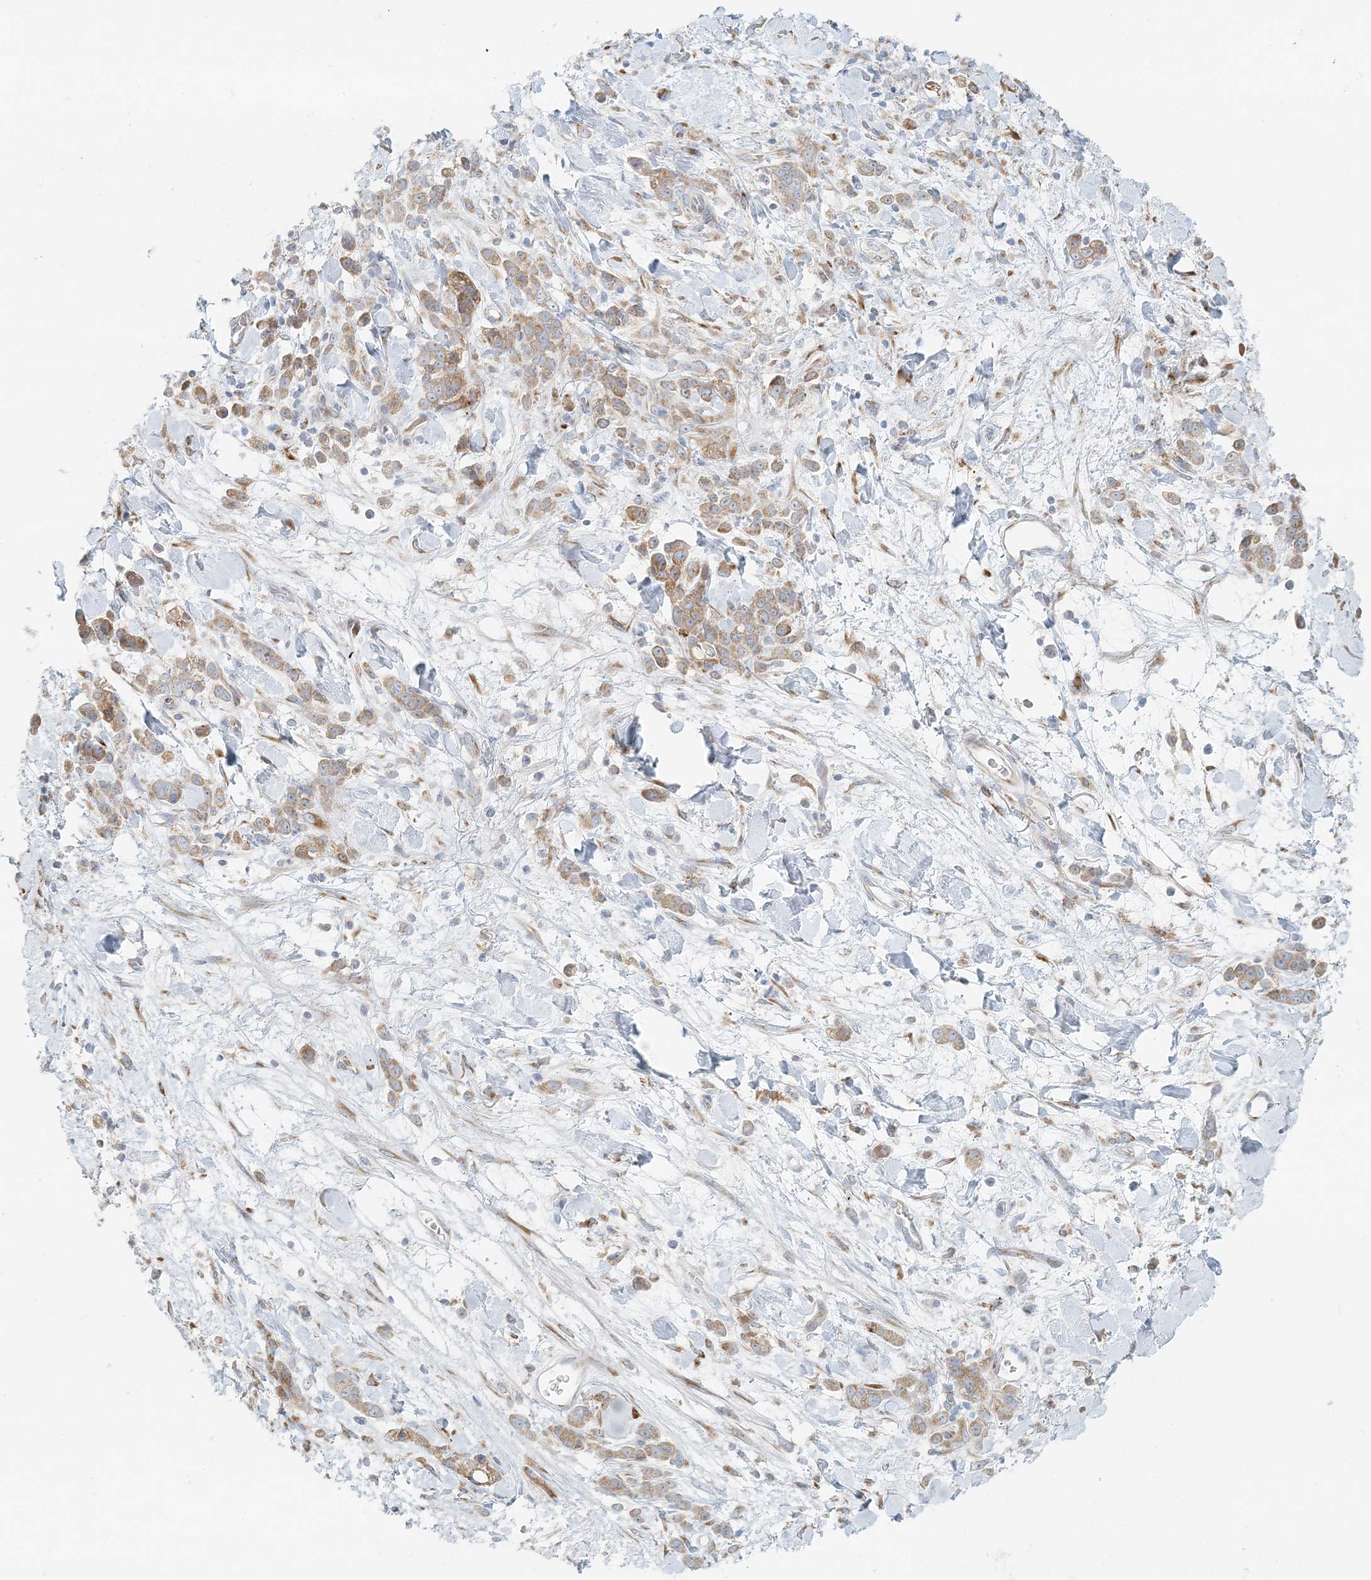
{"staining": {"intensity": "moderate", "quantity": ">75%", "location": "cytoplasmic/membranous"}, "tissue": "stomach cancer", "cell_type": "Tumor cells", "image_type": "cancer", "snomed": [{"axis": "morphology", "description": "Normal tissue, NOS"}, {"axis": "morphology", "description": "Adenocarcinoma, NOS"}, {"axis": "topography", "description": "Stomach"}], "caption": "This is a histology image of immunohistochemistry staining of stomach cancer (adenocarcinoma), which shows moderate positivity in the cytoplasmic/membranous of tumor cells.", "gene": "STK11IP", "patient": {"sex": "male", "age": 82}}